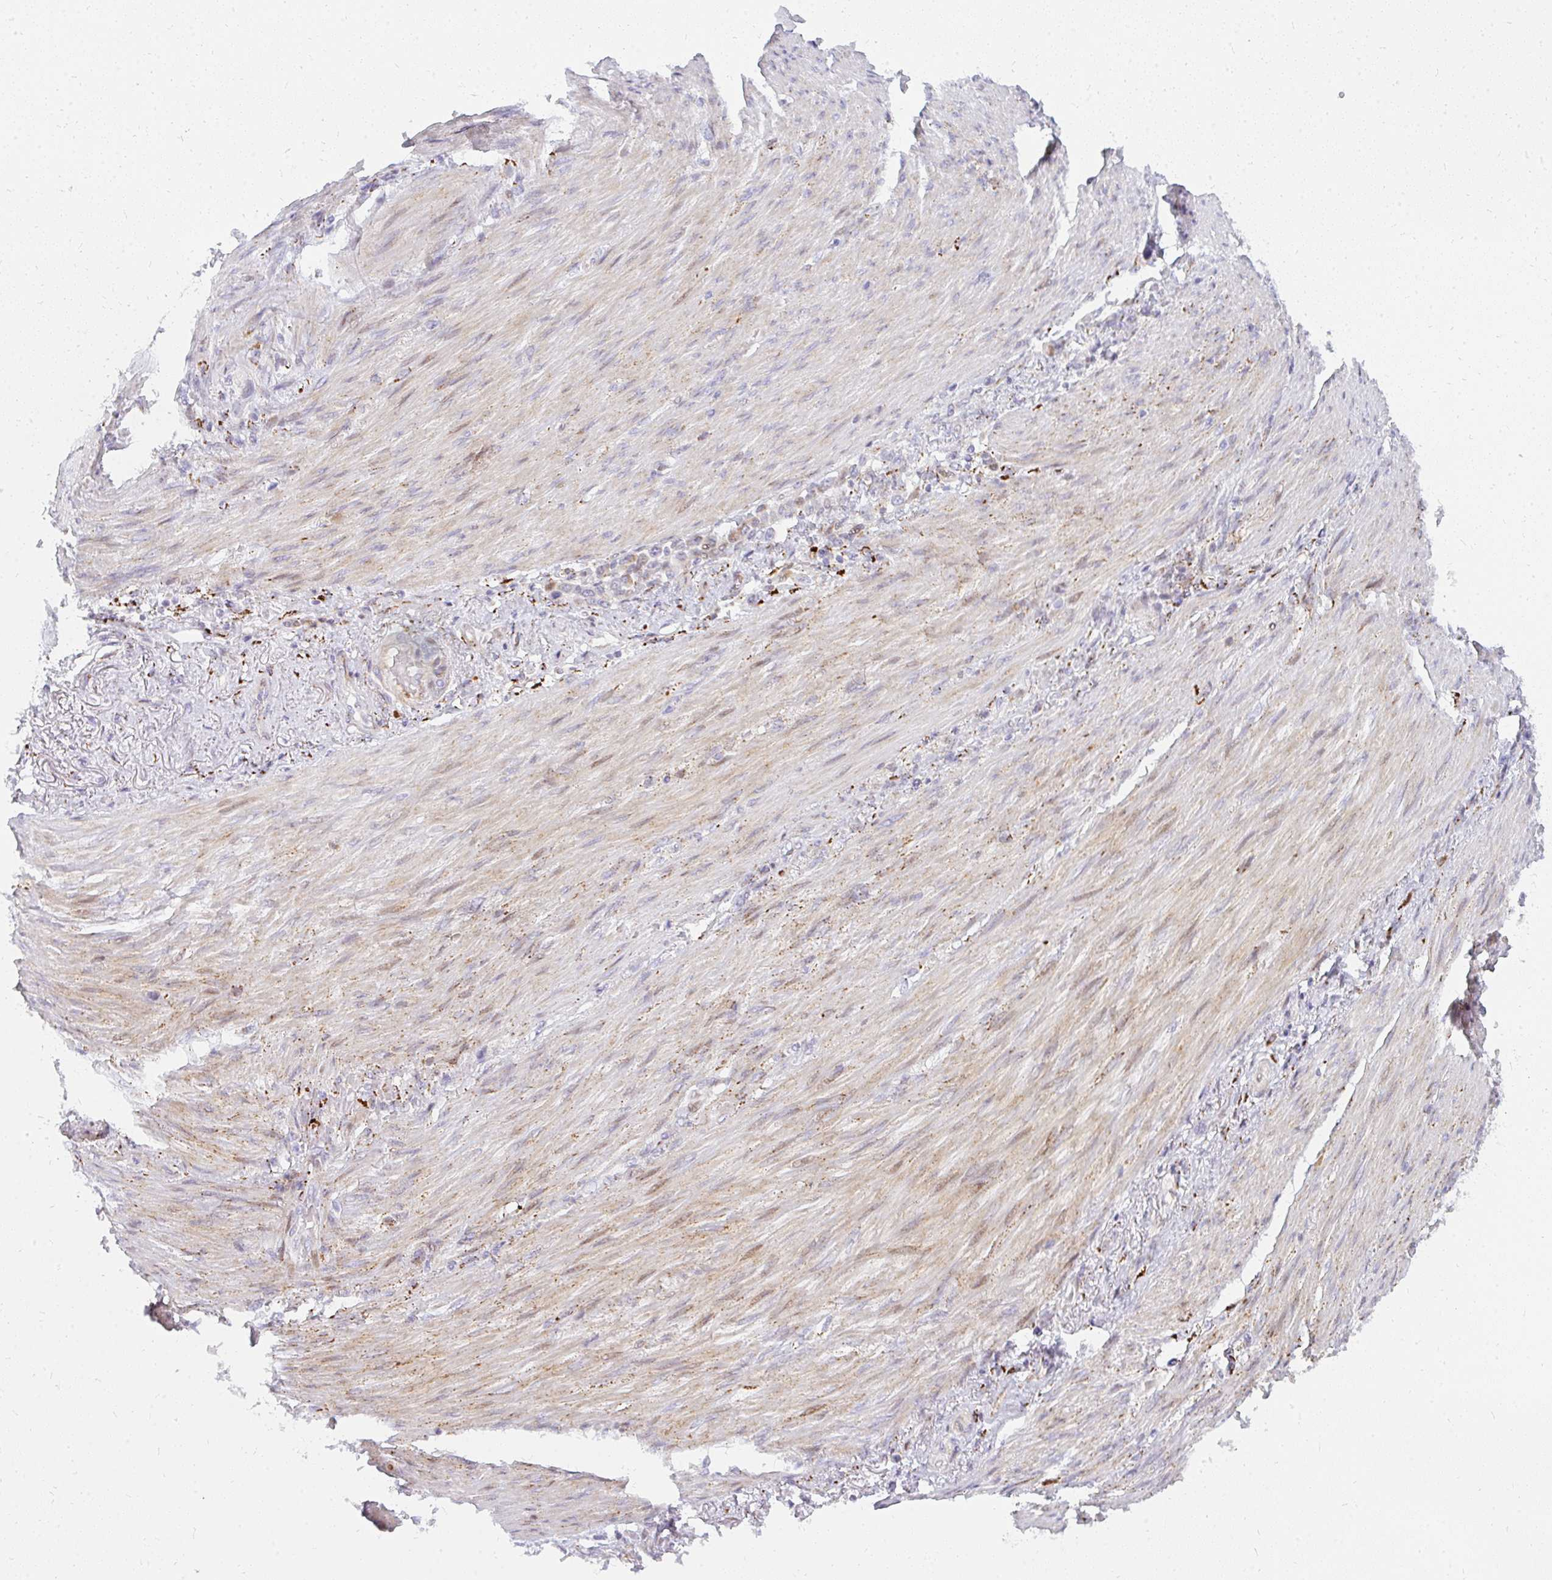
{"staining": {"intensity": "weak", "quantity": "<25%", "location": "cytoplasmic/membranous"}, "tissue": "stomach cancer", "cell_type": "Tumor cells", "image_type": "cancer", "snomed": [{"axis": "morphology", "description": "Adenocarcinoma, NOS"}, {"axis": "topography", "description": "Stomach"}], "caption": "DAB (3,3'-diaminobenzidine) immunohistochemical staining of human stomach adenocarcinoma demonstrates no significant staining in tumor cells.", "gene": "PLA2G5", "patient": {"sex": "female", "age": 79}}